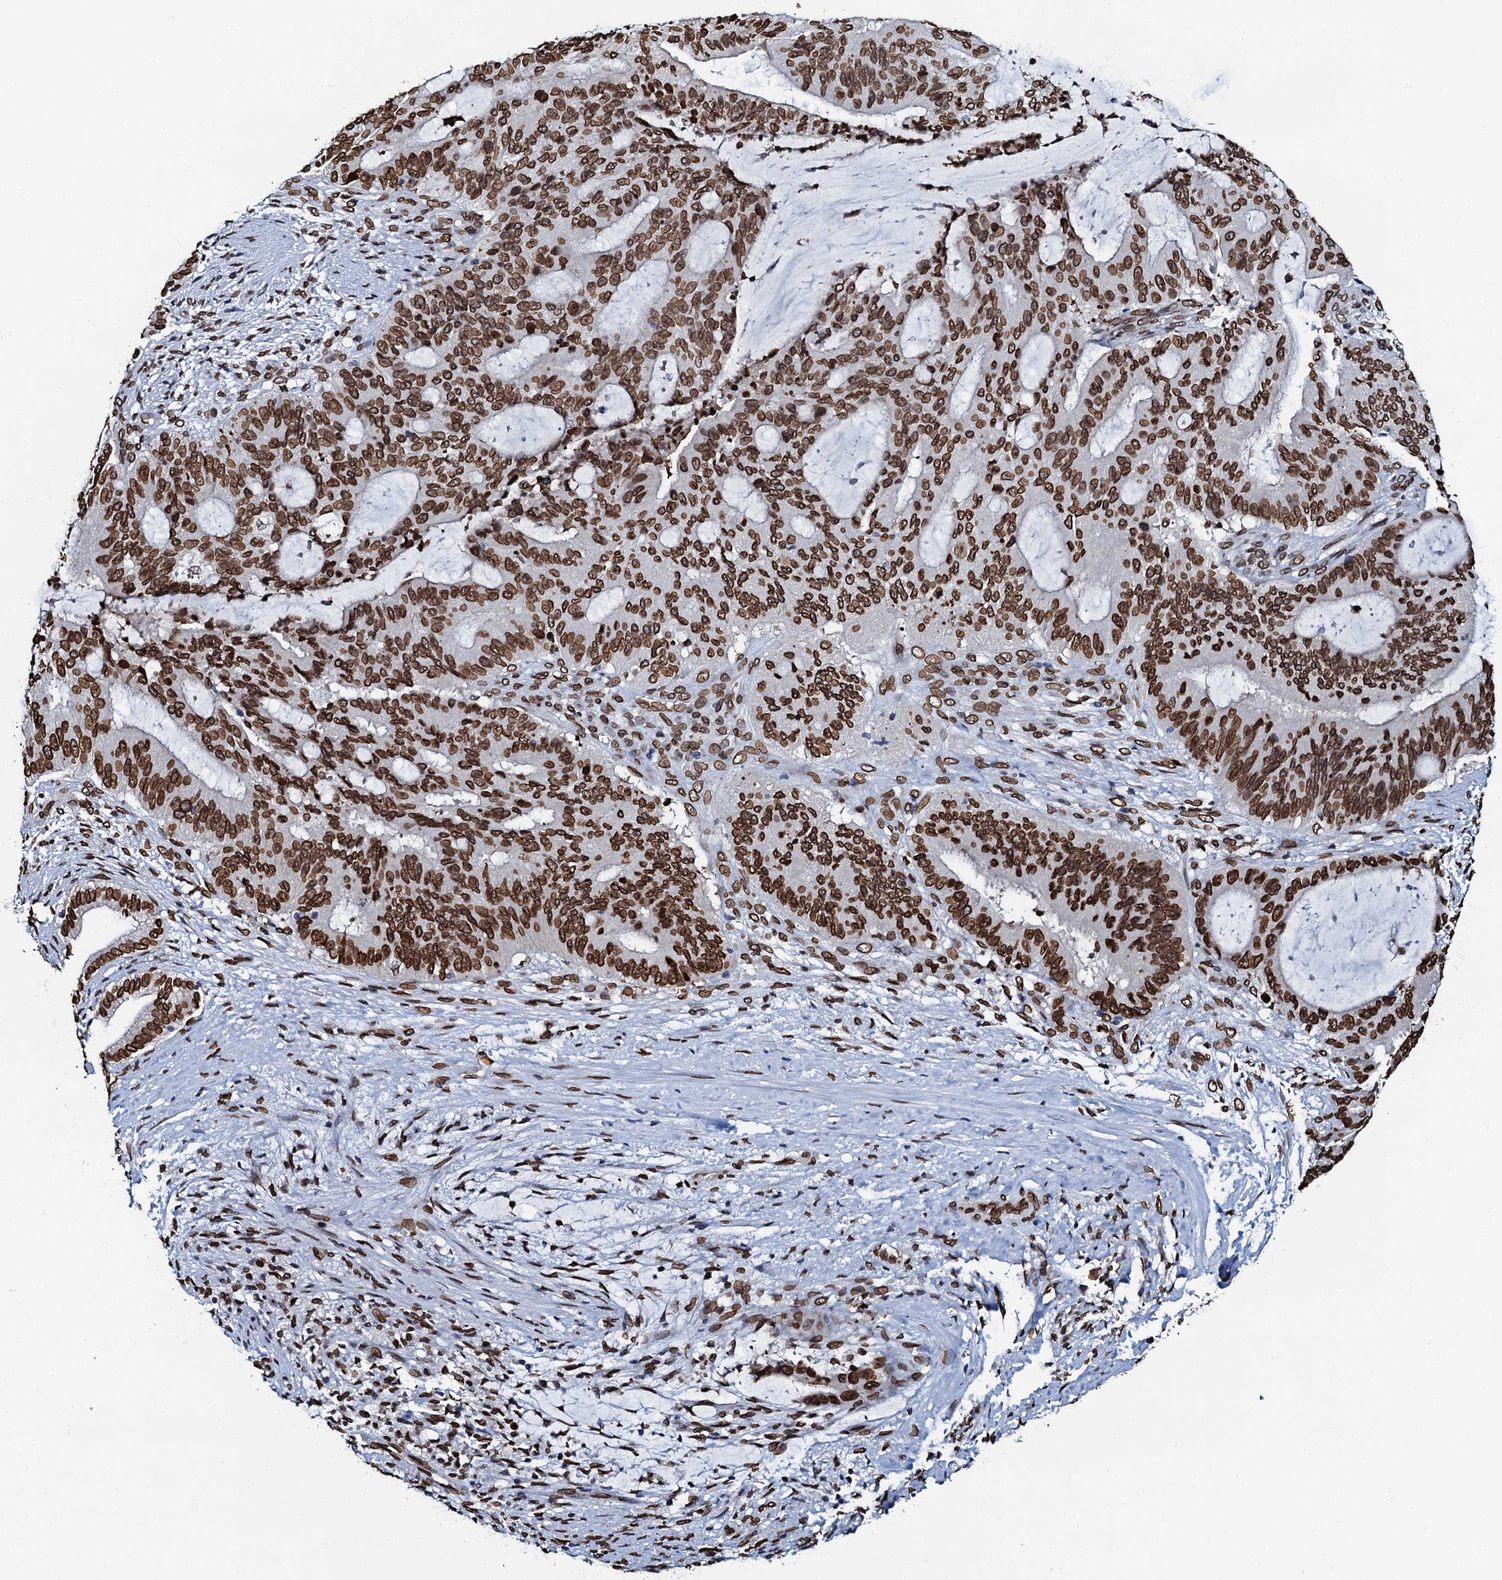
{"staining": {"intensity": "strong", "quantity": ">75%", "location": "nuclear"}, "tissue": "liver cancer", "cell_type": "Tumor cells", "image_type": "cancer", "snomed": [{"axis": "morphology", "description": "Normal tissue, NOS"}, {"axis": "morphology", "description": "Cholangiocarcinoma"}, {"axis": "topography", "description": "Liver"}, {"axis": "topography", "description": "Peripheral nerve tissue"}], "caption": "Approximately >75% of tumor cells in human liver cancer (cholangiocarcinoma) exhibit strong nuclear protein positivity as visualized by brown immunohistochemical staining.", "gene": "KATNAL2", "patient": {"sex": "female", "age": 73}}